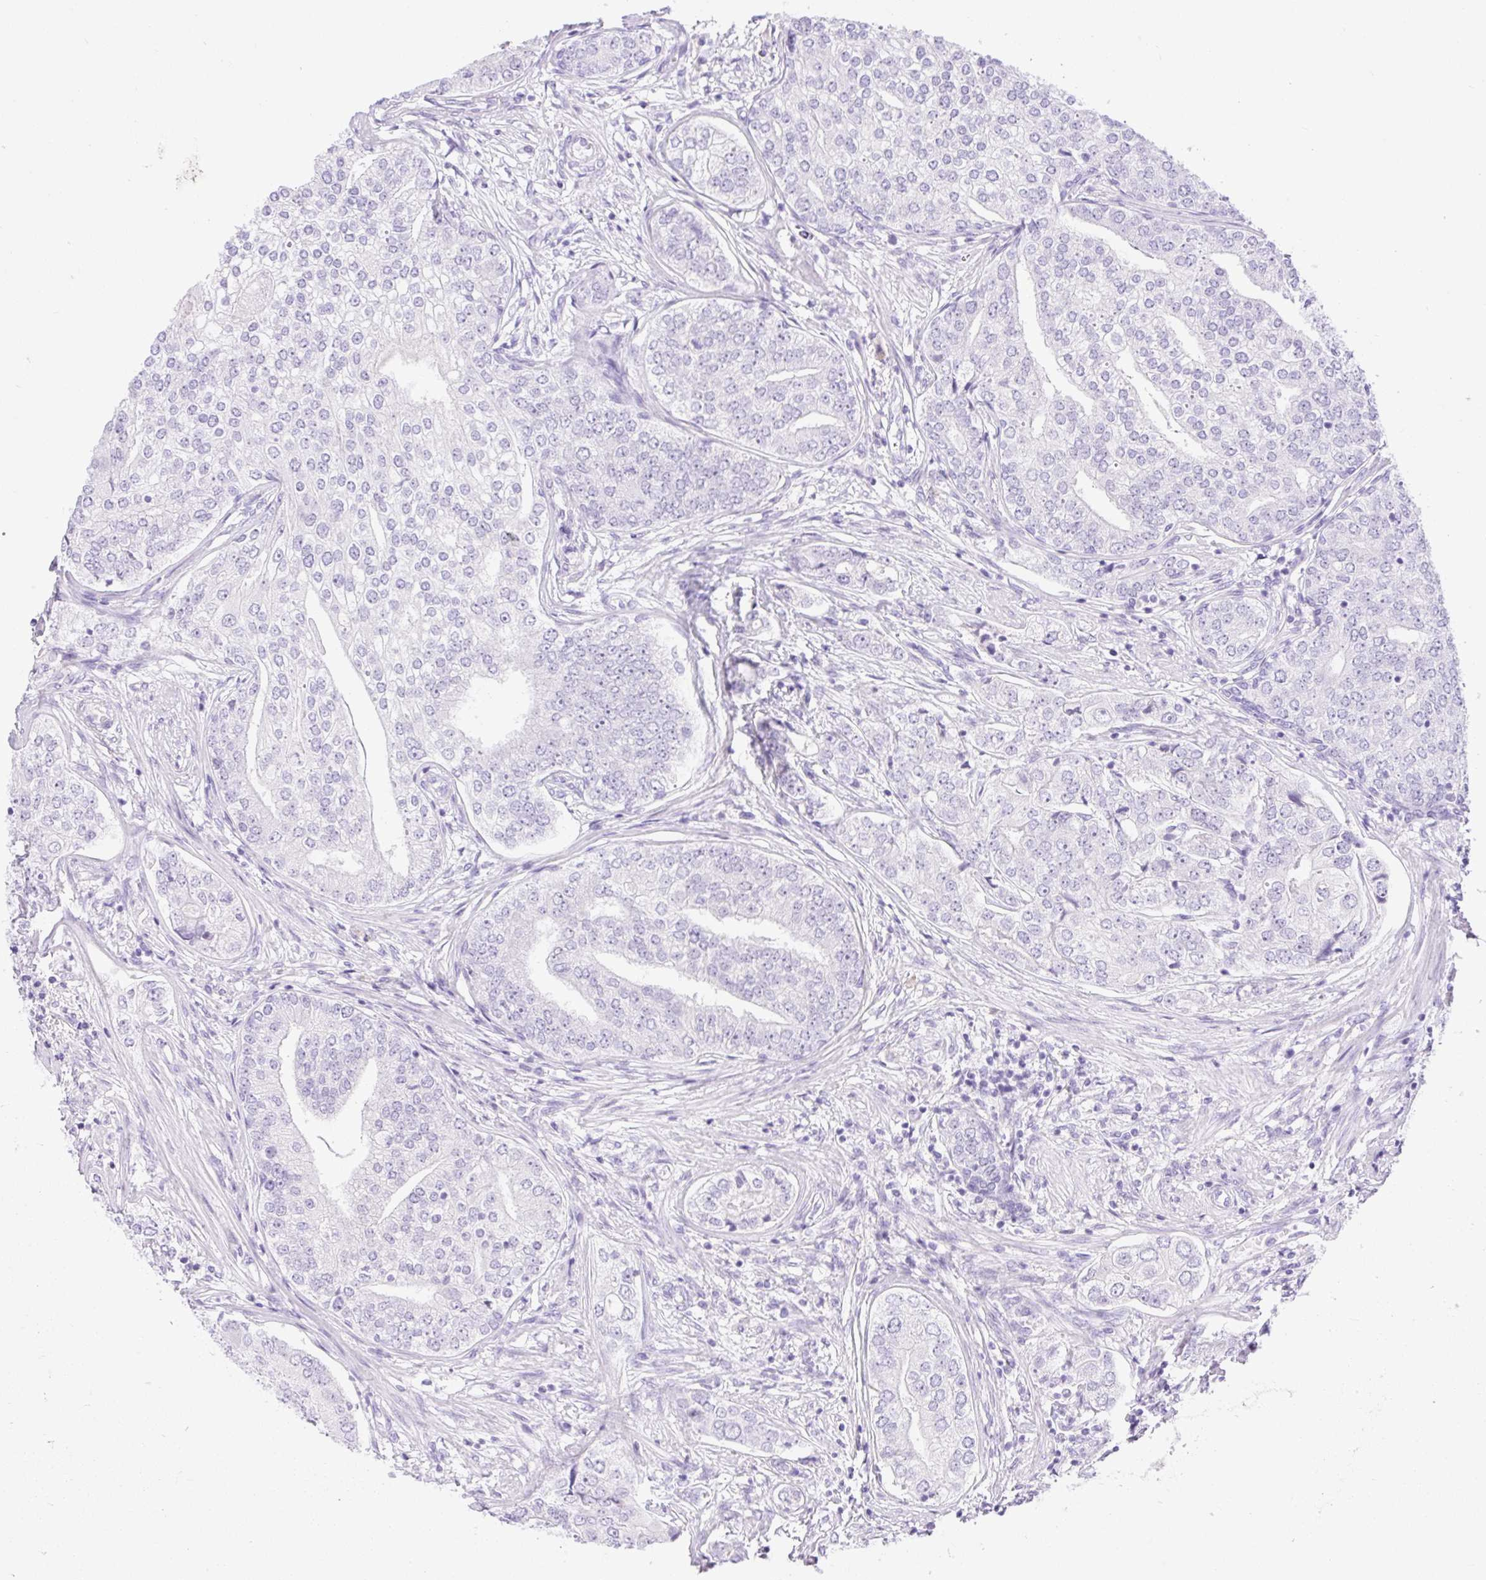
{"staining": {"intensity": "negative", "quantity": "none", "location": "none"}, "tissue": "prostate cancer", "cell_type": "Tumor cells", "image_type": "cancer", "snomed": [{"axis": "morphology", "description": "Adenocarcinoma, High grade"}, {"axis": "topography", "description": "Prostate"}], "caption": "IHC of human prostate cancer (adenocarcinoma (high-grade)) displays no expression in tumor cells.", "gene": "SLC25A40", "patient": {"sex": "male", "age": 60}}